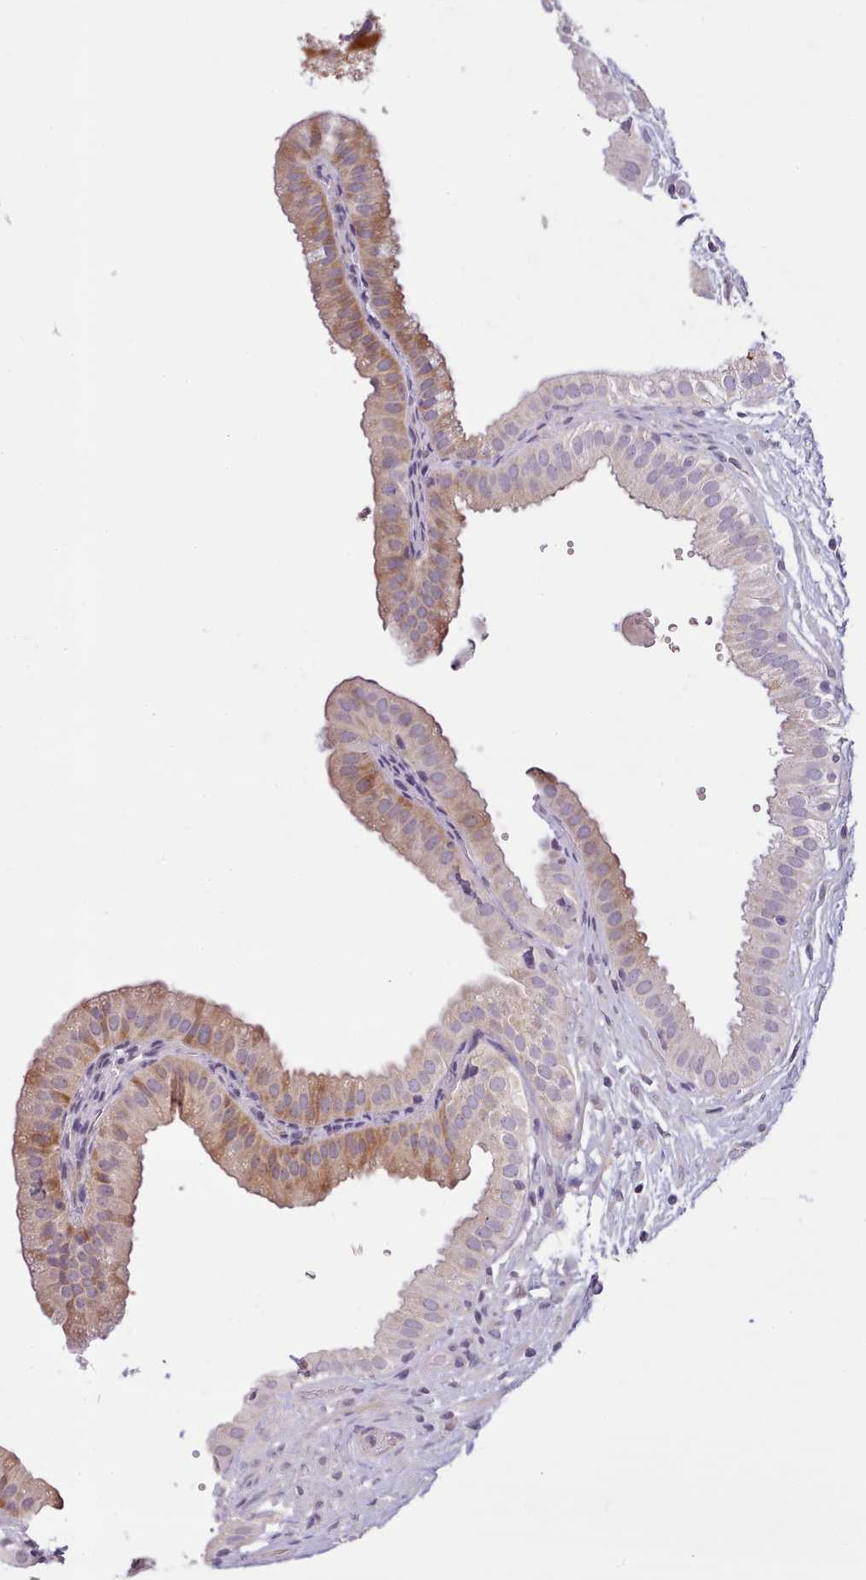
{"staining": {"intensity": "moderate", "quantity": "25%-75%", "location": "cytoplasmic/membranous"}, "tissue": "gallbladder", "cell_type": "Glandular cells", "image_type": "normal", "snomed": [{"axis": "morphology", "description": "Normal tissue, NOS"}, {"axis": "topography", "description": "Gallbladder"}], "caption": "Immunohistochemistry (IHC) (DAB) staining of unremarkable human gallbladder displays moderate cytoplasmic/membranous protein expression in about 25%-75% of glandular cells. (Brightfield microscopy of DAB IHC at high magnification).", "gene": "ZNF658", "patient": {"sex": "female", "age": 61}}